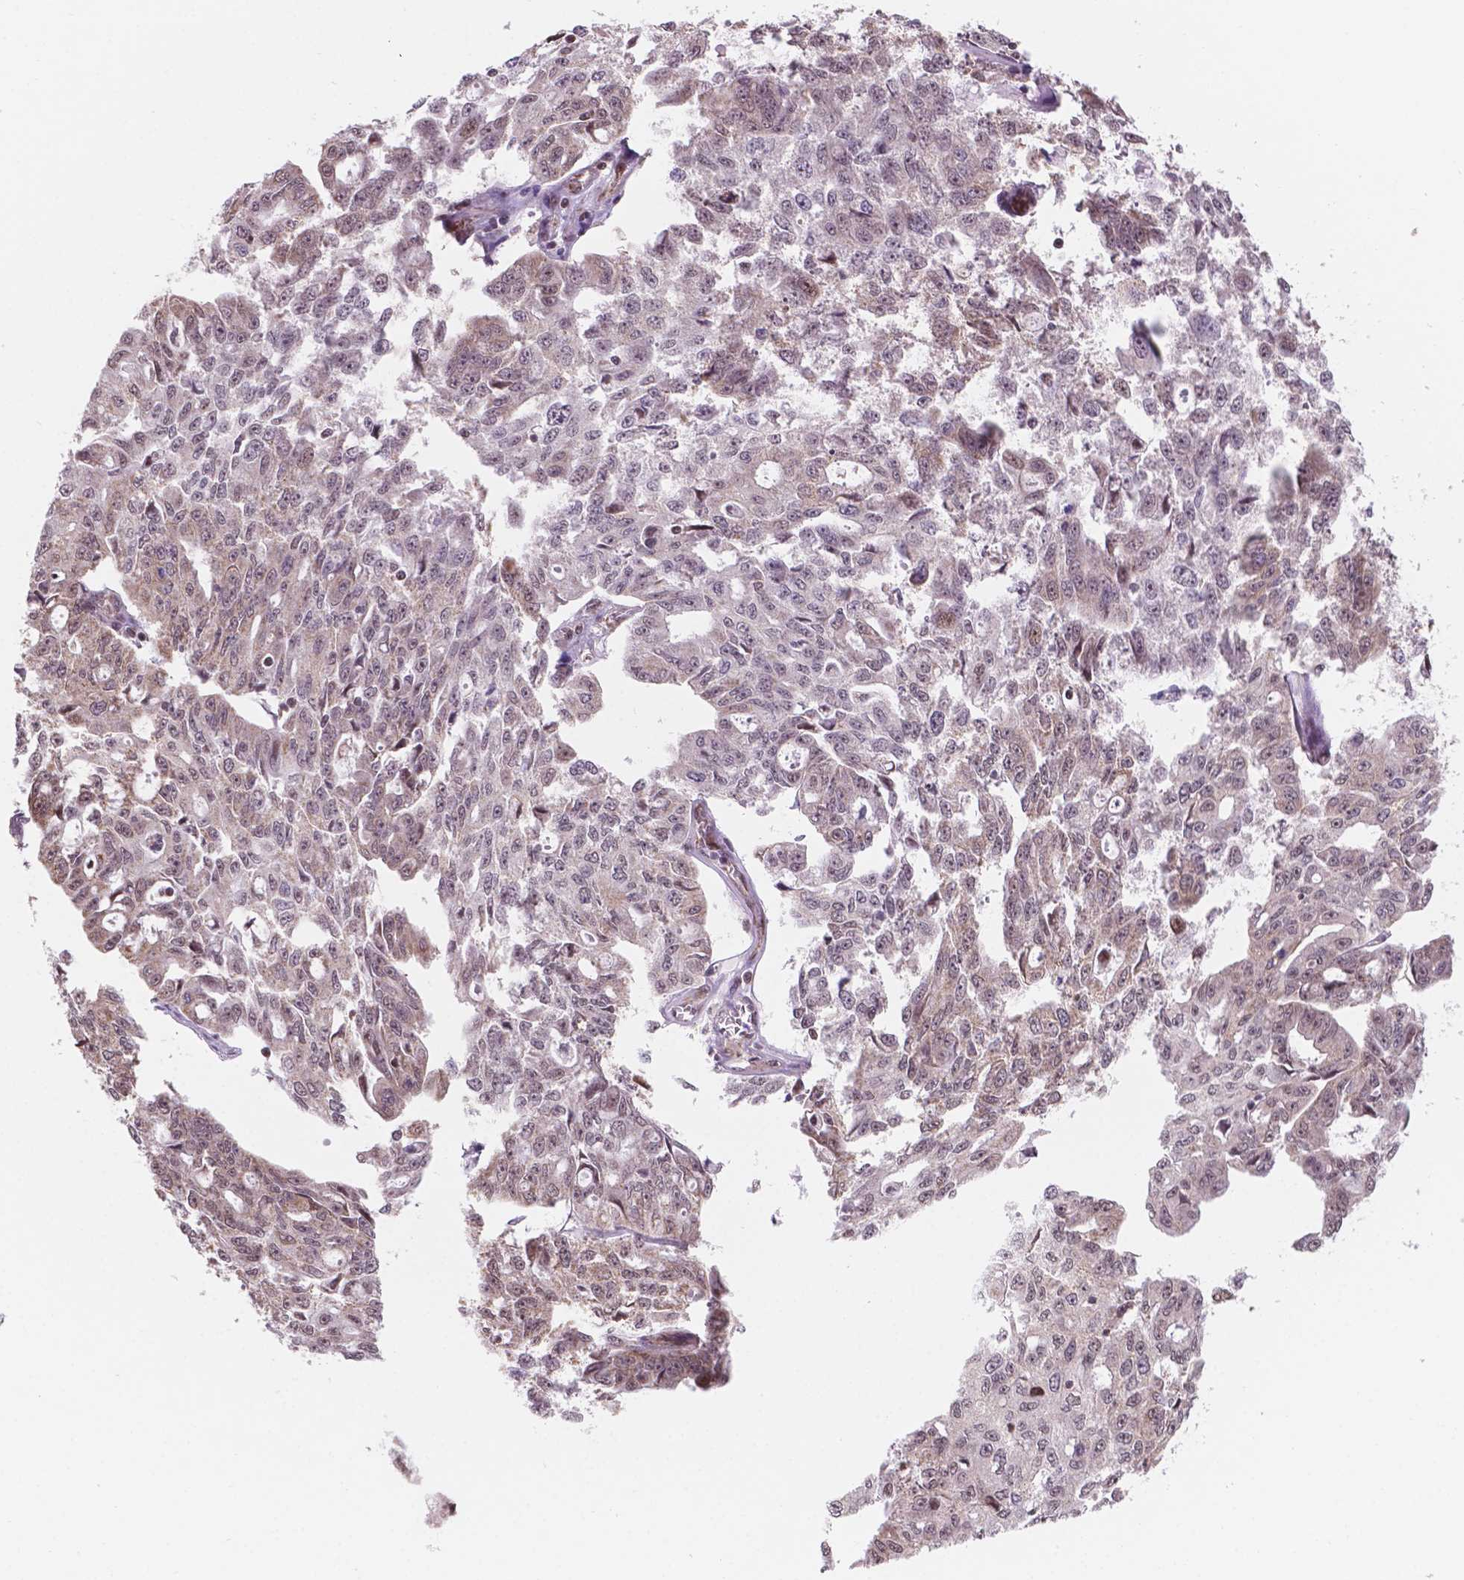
{"staining": {"intensity": "moderate", "quantity": "25%-75%", "location": "cytoplasmic/membranous"}, "tissue": "ovarian cancer", "cell_type": "Tumor cells", "image_type": "cancer", "snomed": [{"axis": "morphology", "description": "Carcinoma, endometroid"}, {"axis": "topography", "description": "Ovary"}], "caption": "The micrograph displays a brown stain indicating the presence of a protein in the cytoplasmic/membranous of tumor cells in ovarian cancer. (DAB (3,3'-diaminobenzidine) = brown stain, brightfield microscopy at high magnification).", "gene": "NDUFA10", "patient": {"sex": "female", "age": 65}}